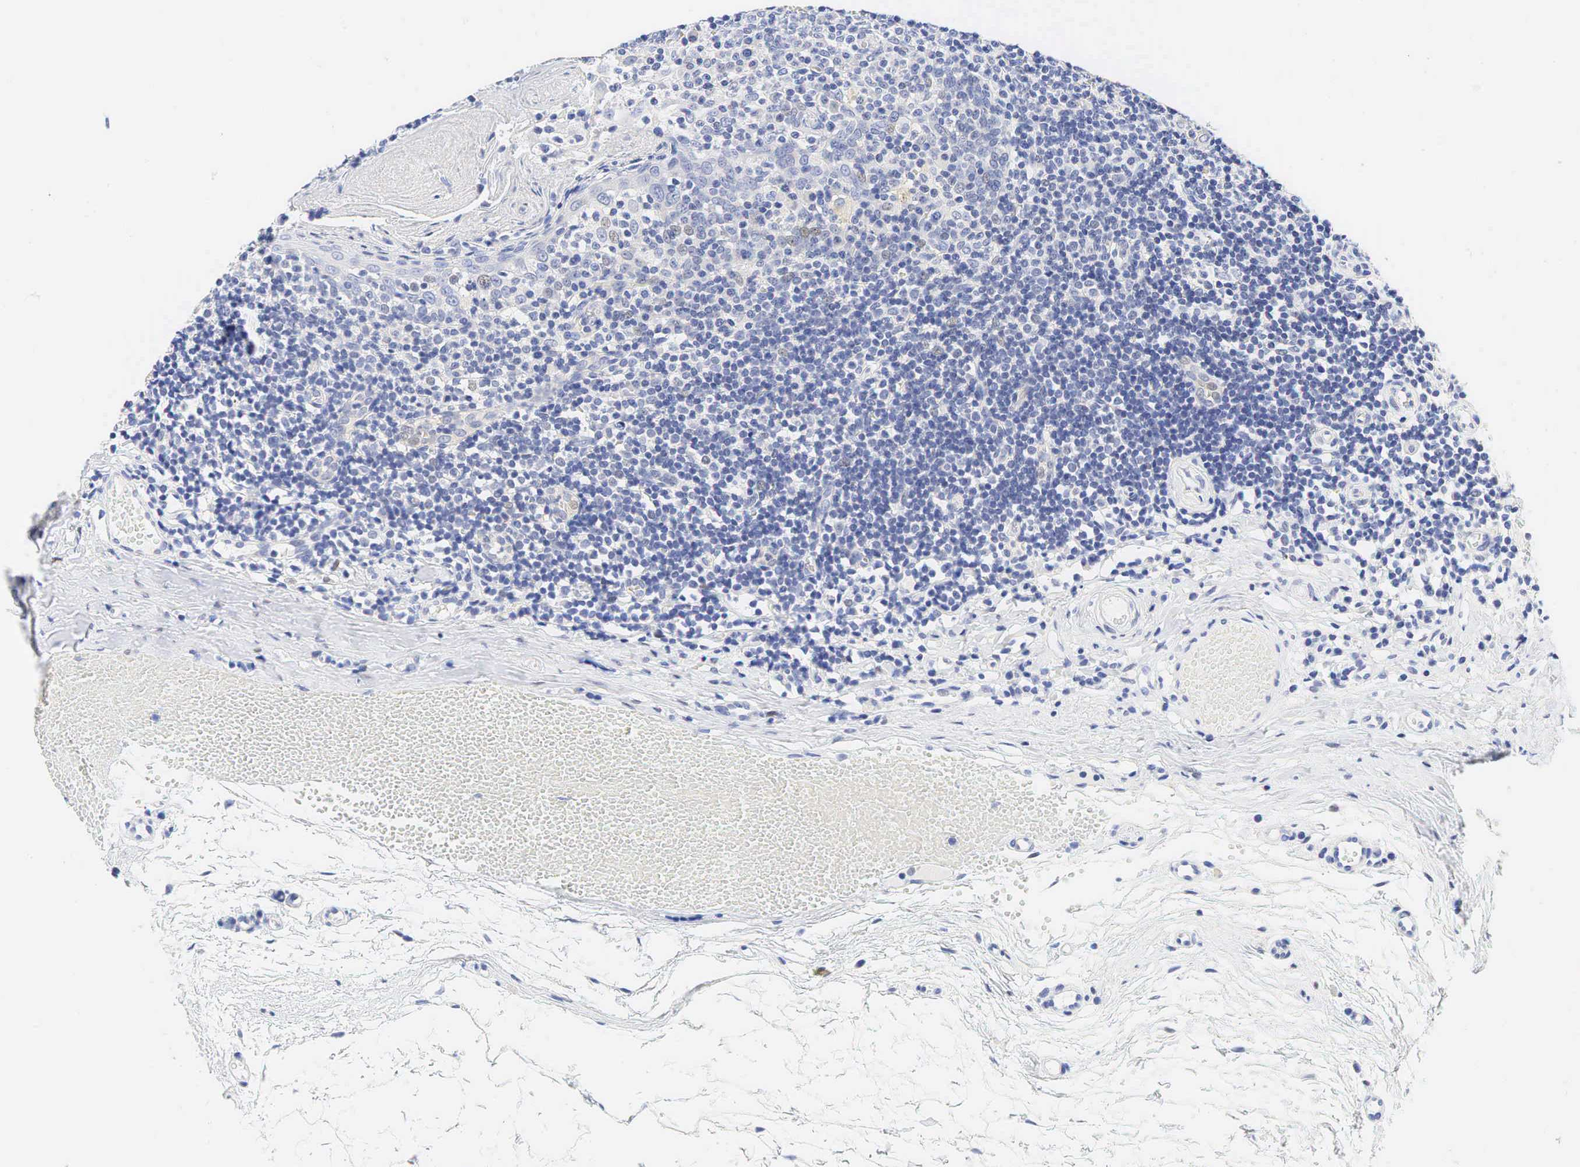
{"staining": {"intensity": "weak", "quantity": "<25%", "location": "nuclear"}, "tissue": "tonsil", "cell_type": "Germinal center cells", "image_type": "normal", "snomed": [{"axis": "morphology", "description": "Normal tissue, NOS"}, {"axis": "topography", "description": "Tonsil"}], "caption": "Immunohistochemistry (IHC) of normal tonsil reveals no positivity in germinal center cells.", "gene": "AR", "patient": {"sex": "female", "age": 41}}